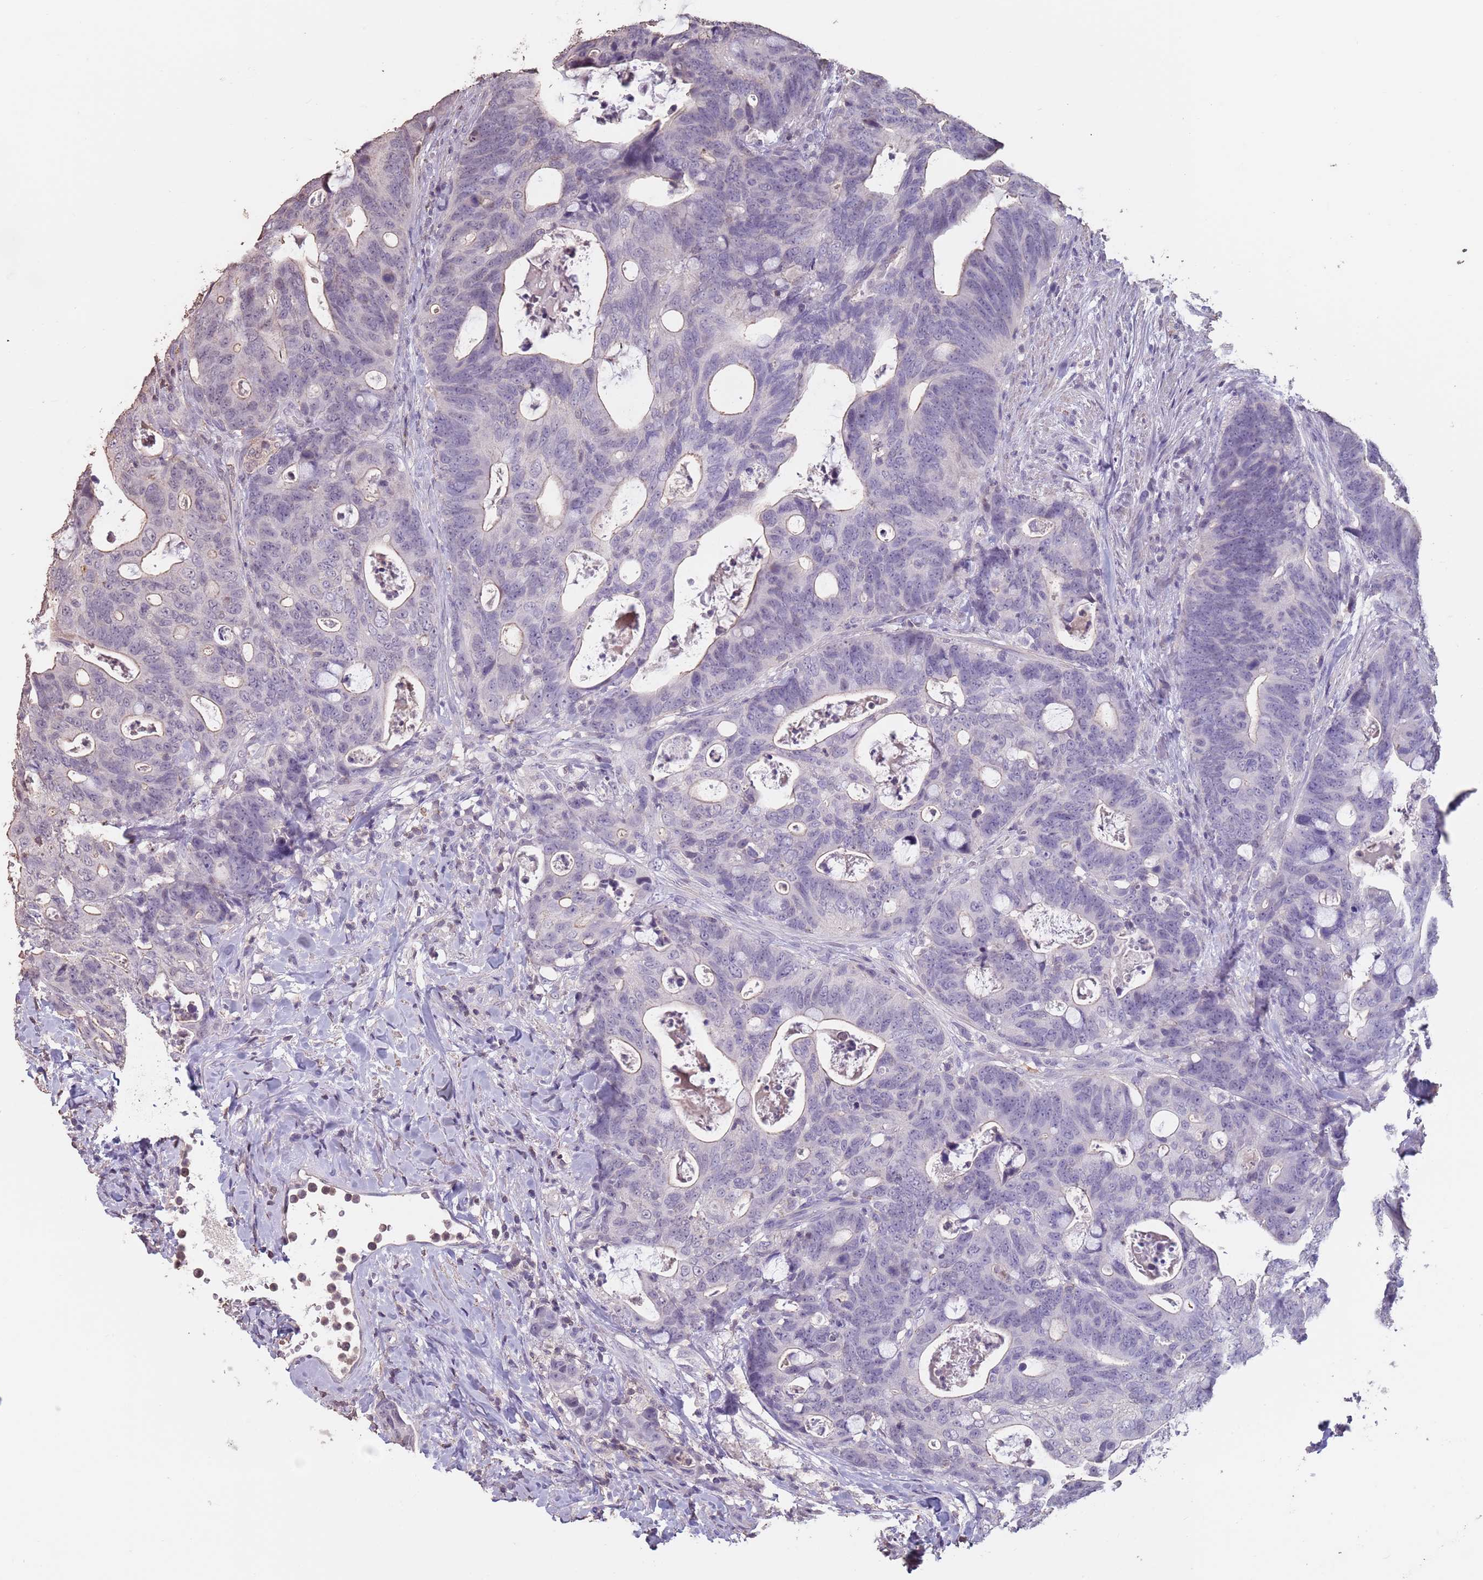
{"staining": {"intensity": "negative", "quantity": "none", "location": "none"}, "tissue": "colorectal cancer", "cell_type": "Tumor cells", "image_type": "cancer", "snomed": [{"axis": "morphology", "description": "Adenocarcinoma, NOS"}, {"axis": "topography", "description": "Colon"}], "caption": "A micrograph of human colorectal cancer (adenocarcinoma) is negative for staining in tumor cells.", "gene": "SUN5", "patient": {"sex": "female", "age": 82}}